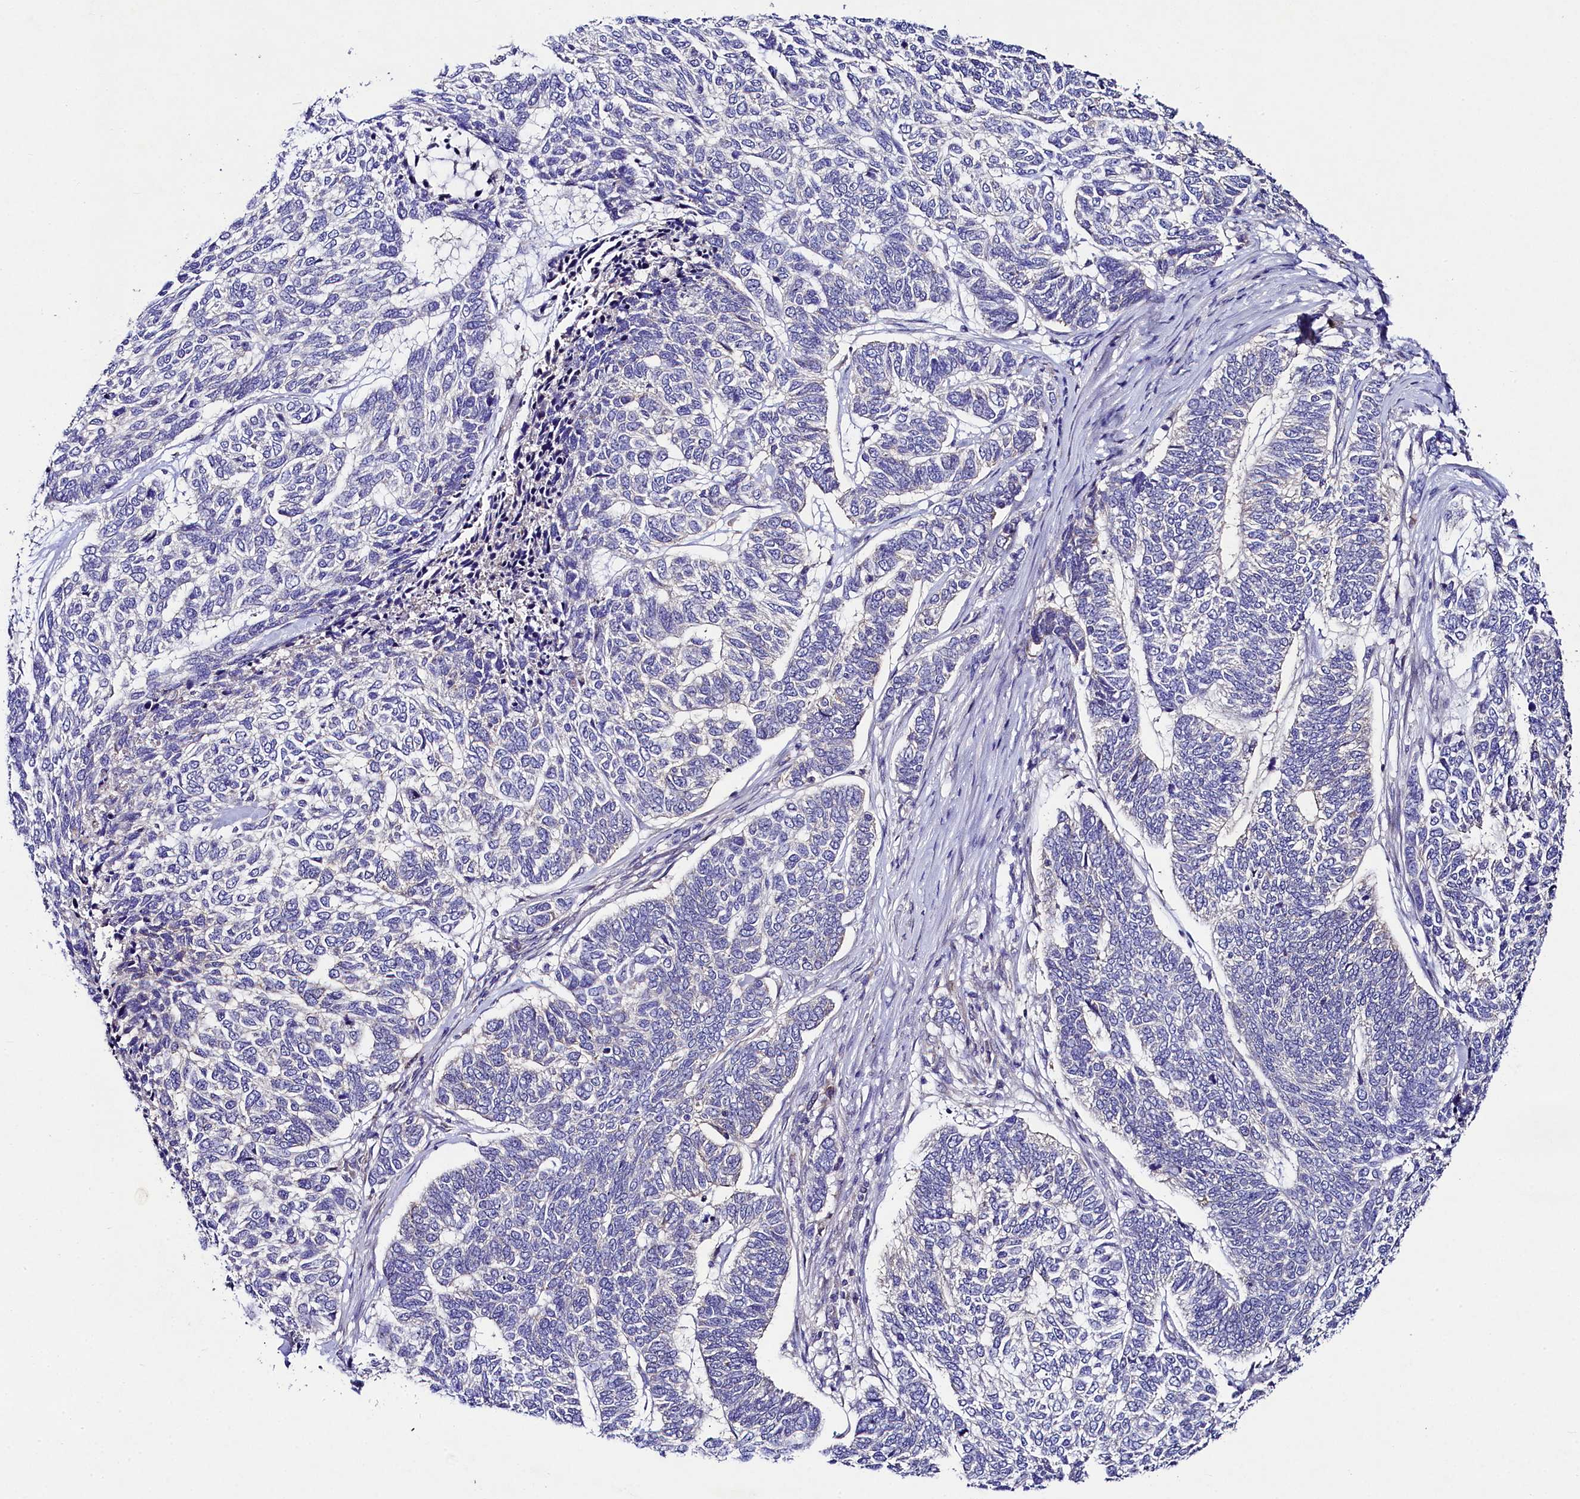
{"staining": {"intensity": "negative", "quantity": "none", "location": "none"}, "tissue": "skin cancer", "cell_type": "Tumor cells", "image_type": "cancer", "snomed": [{"axis": "morphology", "description": "Basal cell carcinoma"}, {"axis": "topography", "description": "Skin"}], "caption": "This histopathology image is of skin cancer stained with immunohistochemistry (IHC) to label a protein in brown with the nuclei are counter-stained blue. There is no staining in tumor cells.", "gene": "FXYD6", "patient": {"sex": "female", "age": 65}}